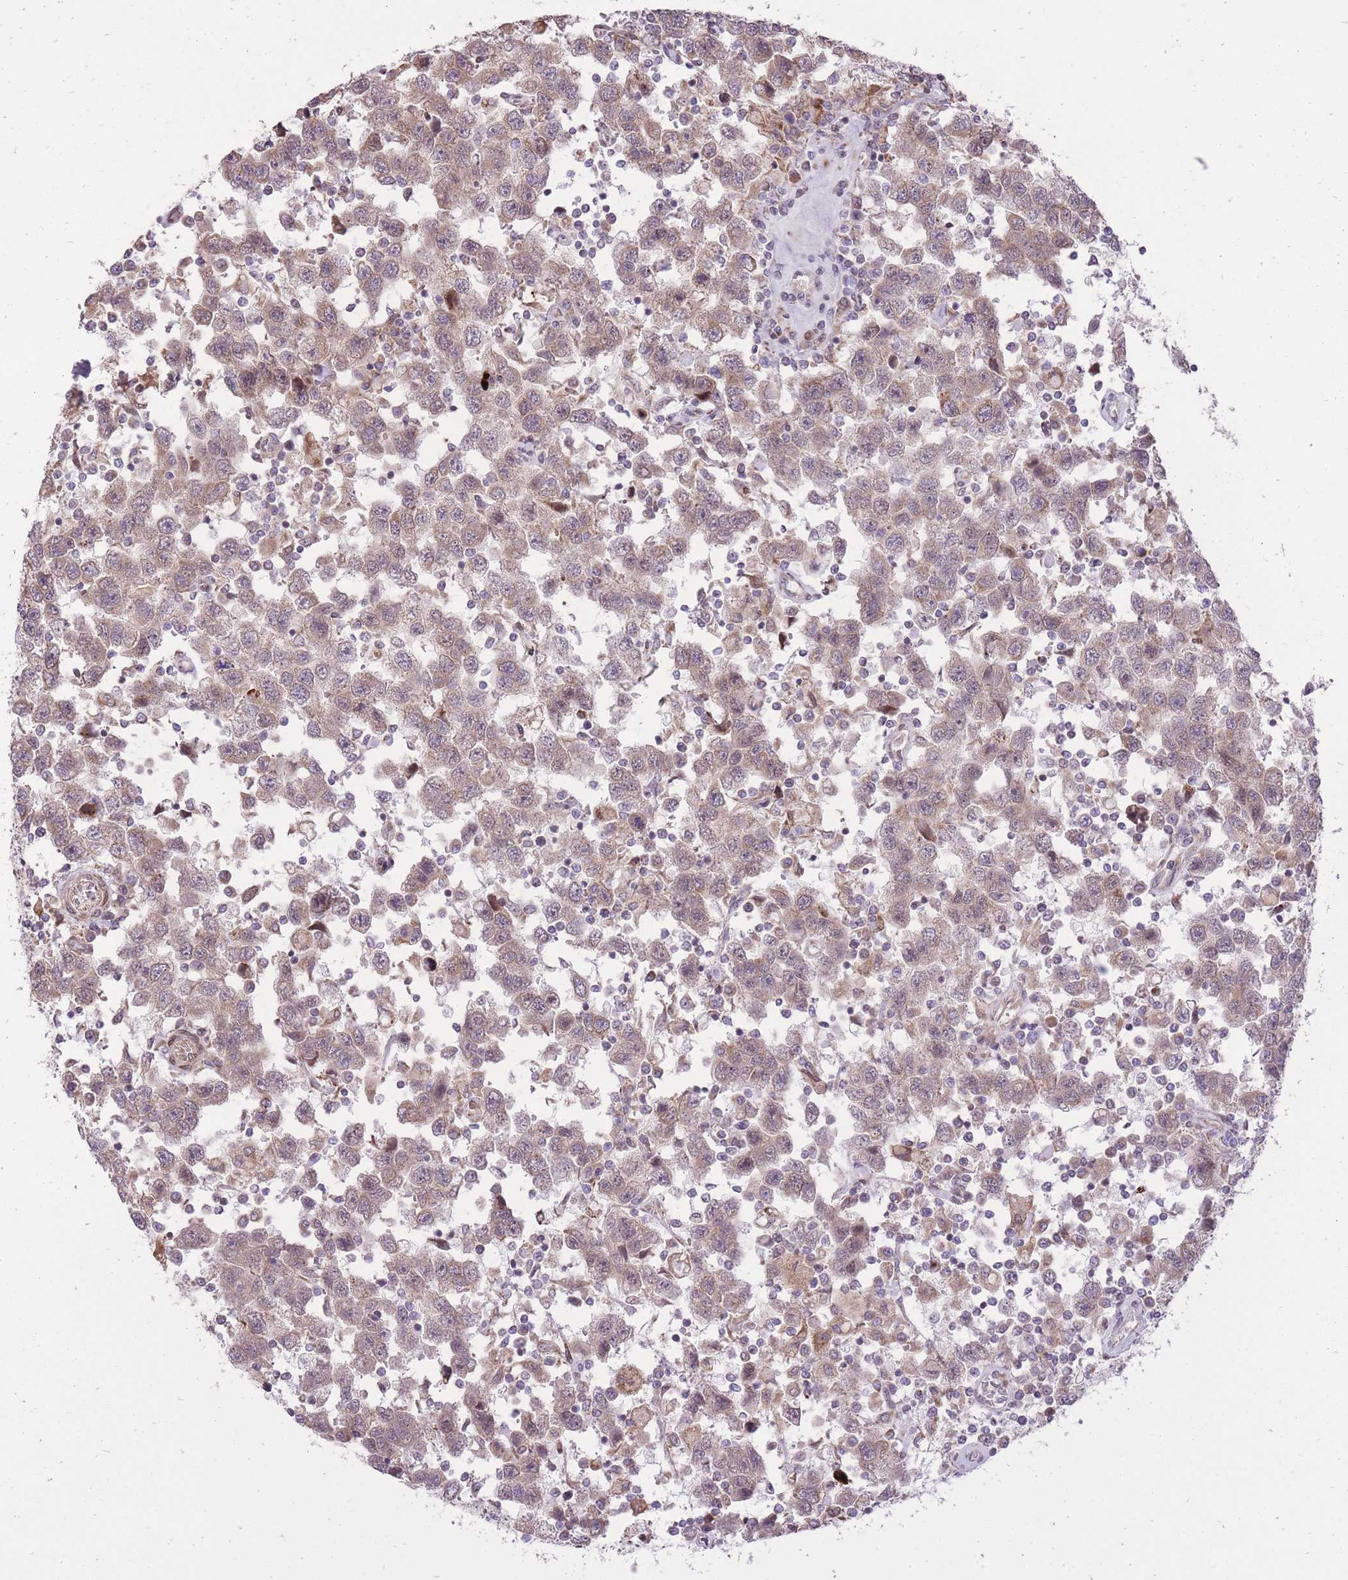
{"staining": {"intensity": "weak", "quantity": ">75%", "location": "cytoplasmic/membranous"}, "tissue": "testis cancer", "cell_type": "Tumor cells", "image_type": "cancer", "snomed": [{"axis": "morphology", "description": "Seminoma, NOS"}, {"axis": "topography", "description": "Testis"}], "caption": "Protein staining displays weak cytoplasmic/membranous expression in approximately >75% of tumor cells in testis seminoma.", "gene": "SLC4A4", "patient": {"sex": "male", "age": 41}}